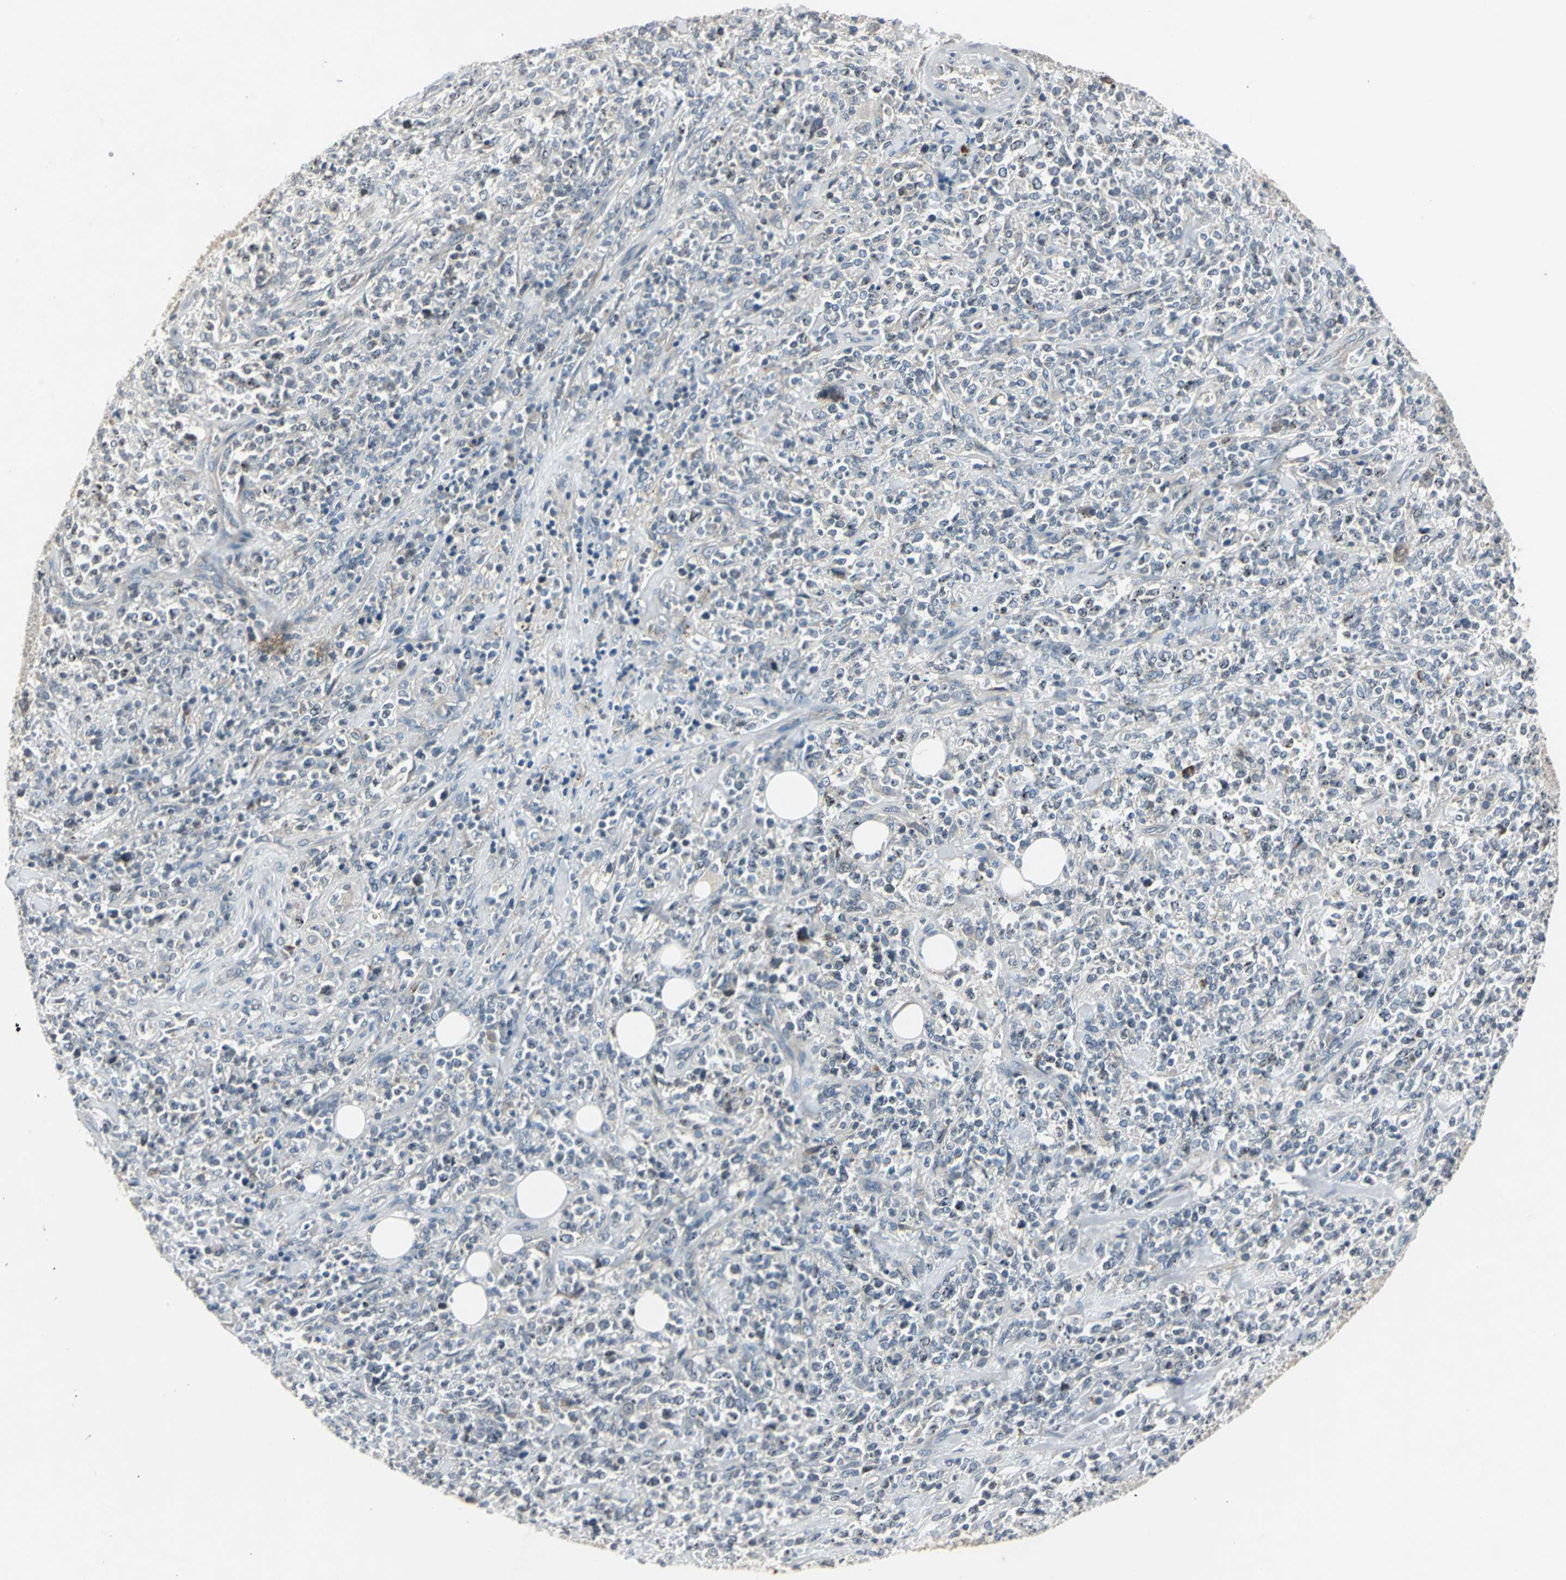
{"staining": {"intensity": "negative", "quantity": "none", "location": "none"}, "tissue": "lymphoma", "cell_type": "Tumor cells", "image_type": "cancer", "snomed": [{"axis": "morphology", "description": "Malignant lymphoma, non-Hodgkin's type, High grade"}, {"axis": "topography", "description": "Soft tissue"}], "caption": "Human lymphoma stained for a protein using immunohistochemistry (IHC) shows no staining in tumor cells.", "gene": "SLC2A13", "patient": {"sex": "male", "age": 18}}